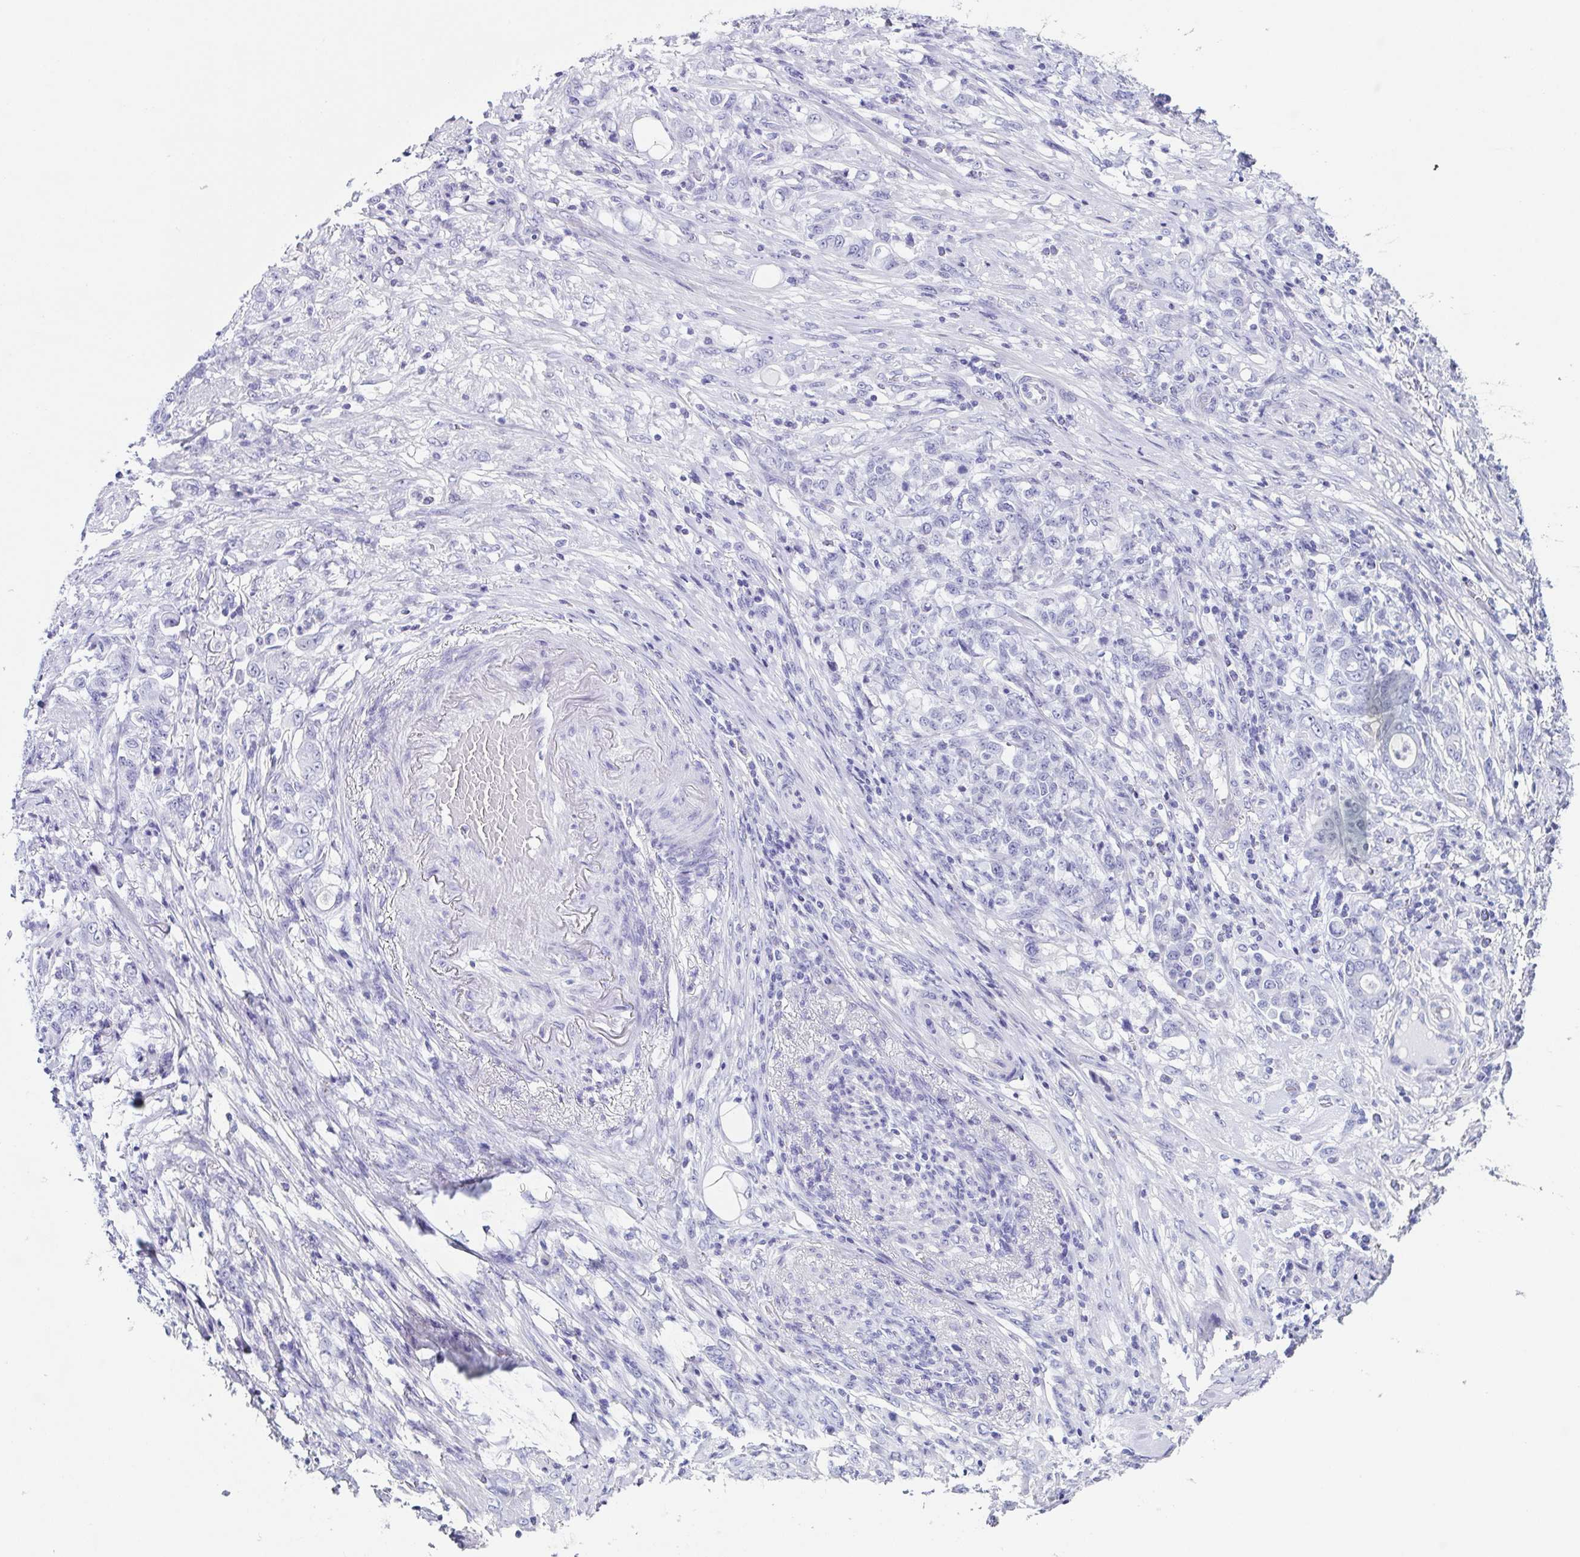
{"staining": {"intensity": "negative", "quantity": "none", "location": "none"}, "tissue": "stomach cancer", "cell_type": "Tumor cells", "image_type": "cancer", "snomed": [{"axis": "morphology", "description": "Adenocarcinoma, NOS"}, {"axis": "topography", "description": "Stomach"}], "caption": "This is a micrograph of immunohistochemistry staining of stomach adenocarcinoma, which shows no staining in tumor cells. Nuclei are stained in blue.", "gene": "TNNT2", "patient": {"sex": "female", "age": 79}}